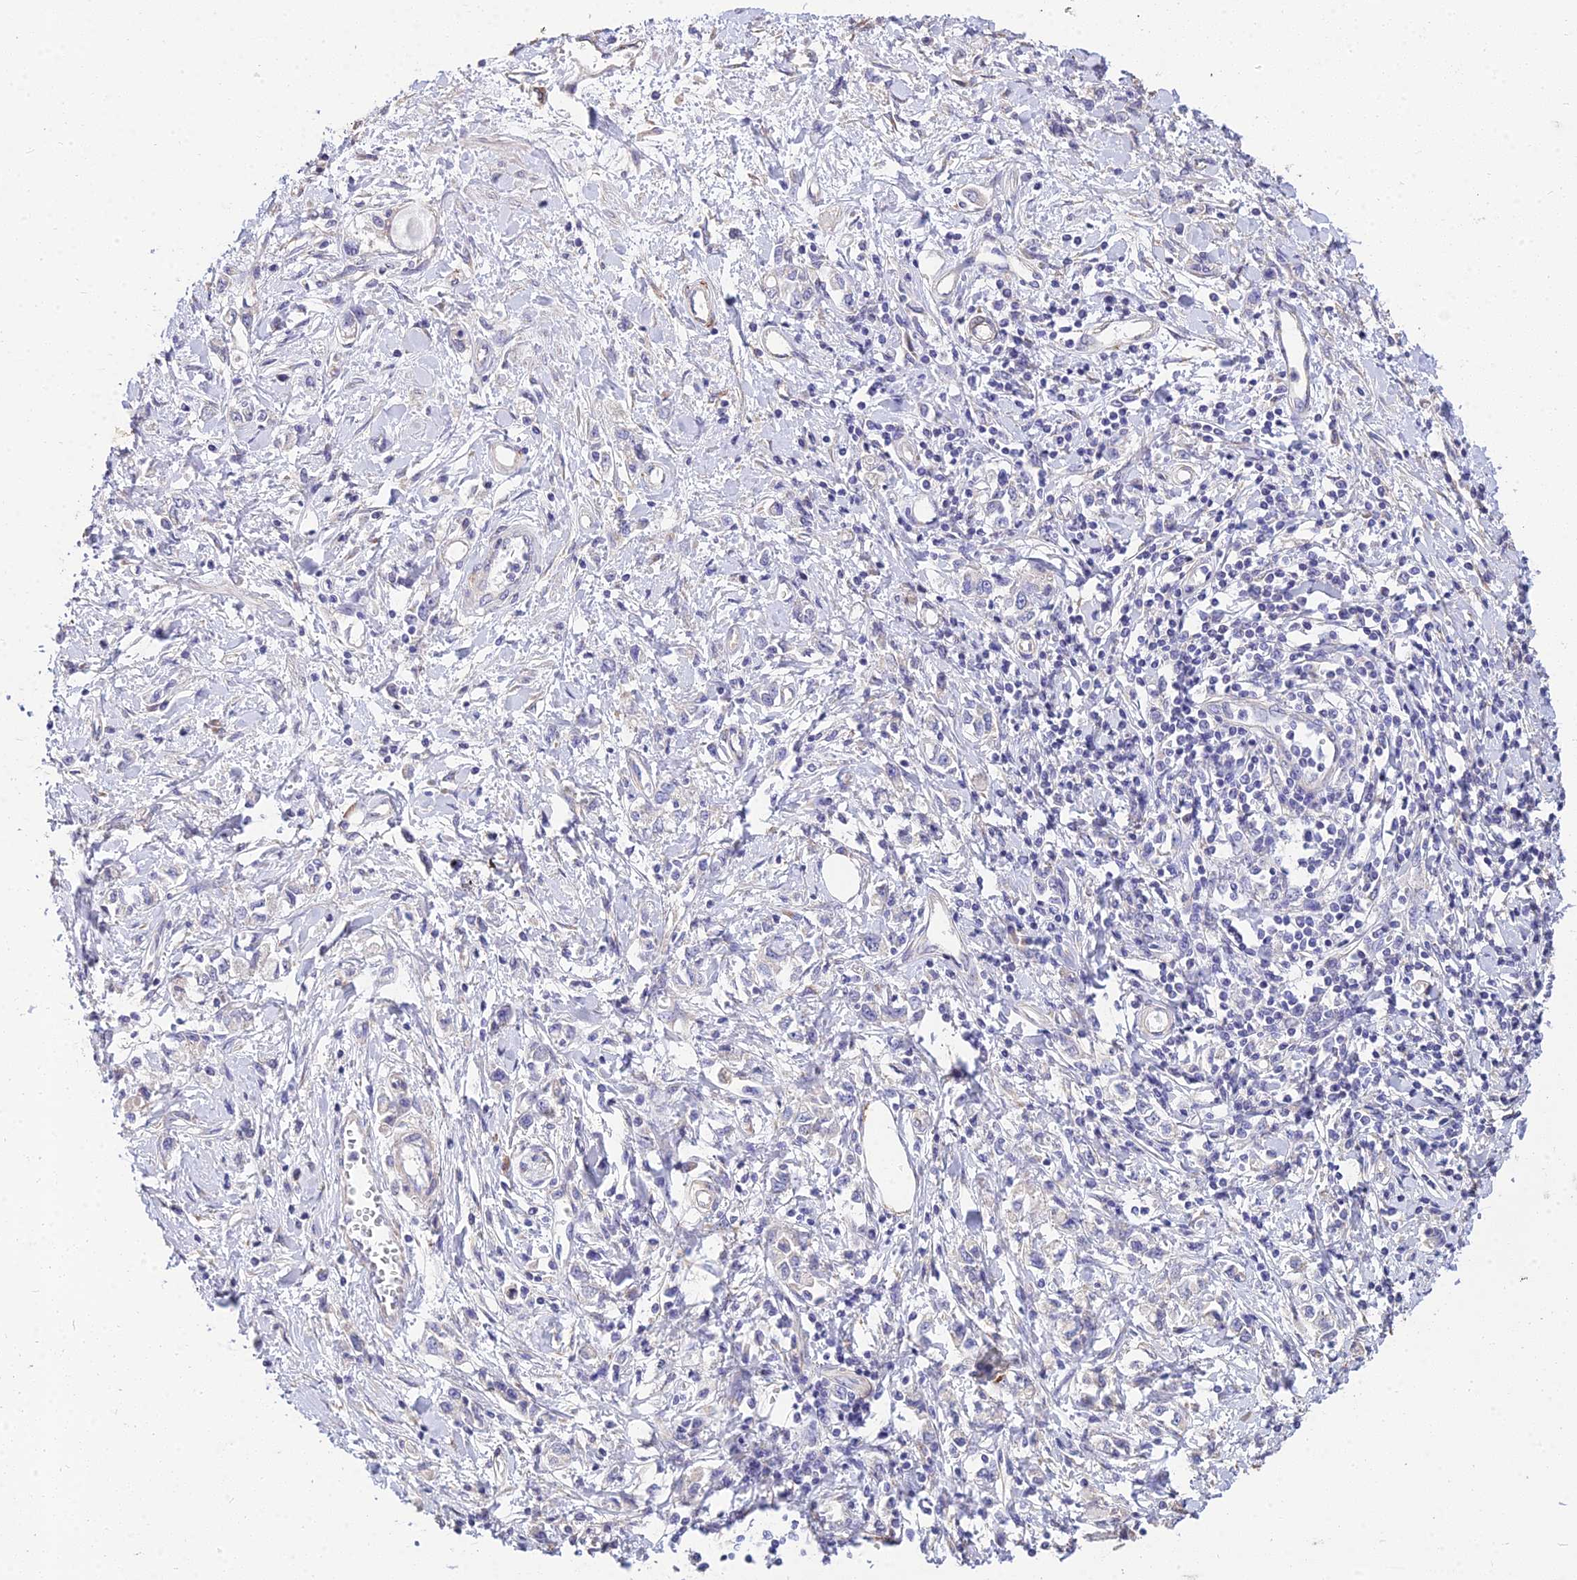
{"staining": {"intensity": "negative", "quantity": "none", "location": "none"}, "tissue": "stomach cancer", "cell_type": "Tumor cells", "image_type": "cancer", "snomed": [{"axis": "morphology", "description": "Adenocarcinoma, NOS"}, {"axis": "topography", "description": "Stomach"}], "caption": "Immunohistochemistry histopathology image of neoplastic tissue: stomach cancer (adenocarcinoma) stained with DAB (3,3'-diaminobenzidine) reveals no significant protein expression in tumor cells. (DAB immunohistochemistry (IHC) with hematoxylin counter stain).", "gene": "ARL8B", "patient": {"sex": "female", "age": 76}}